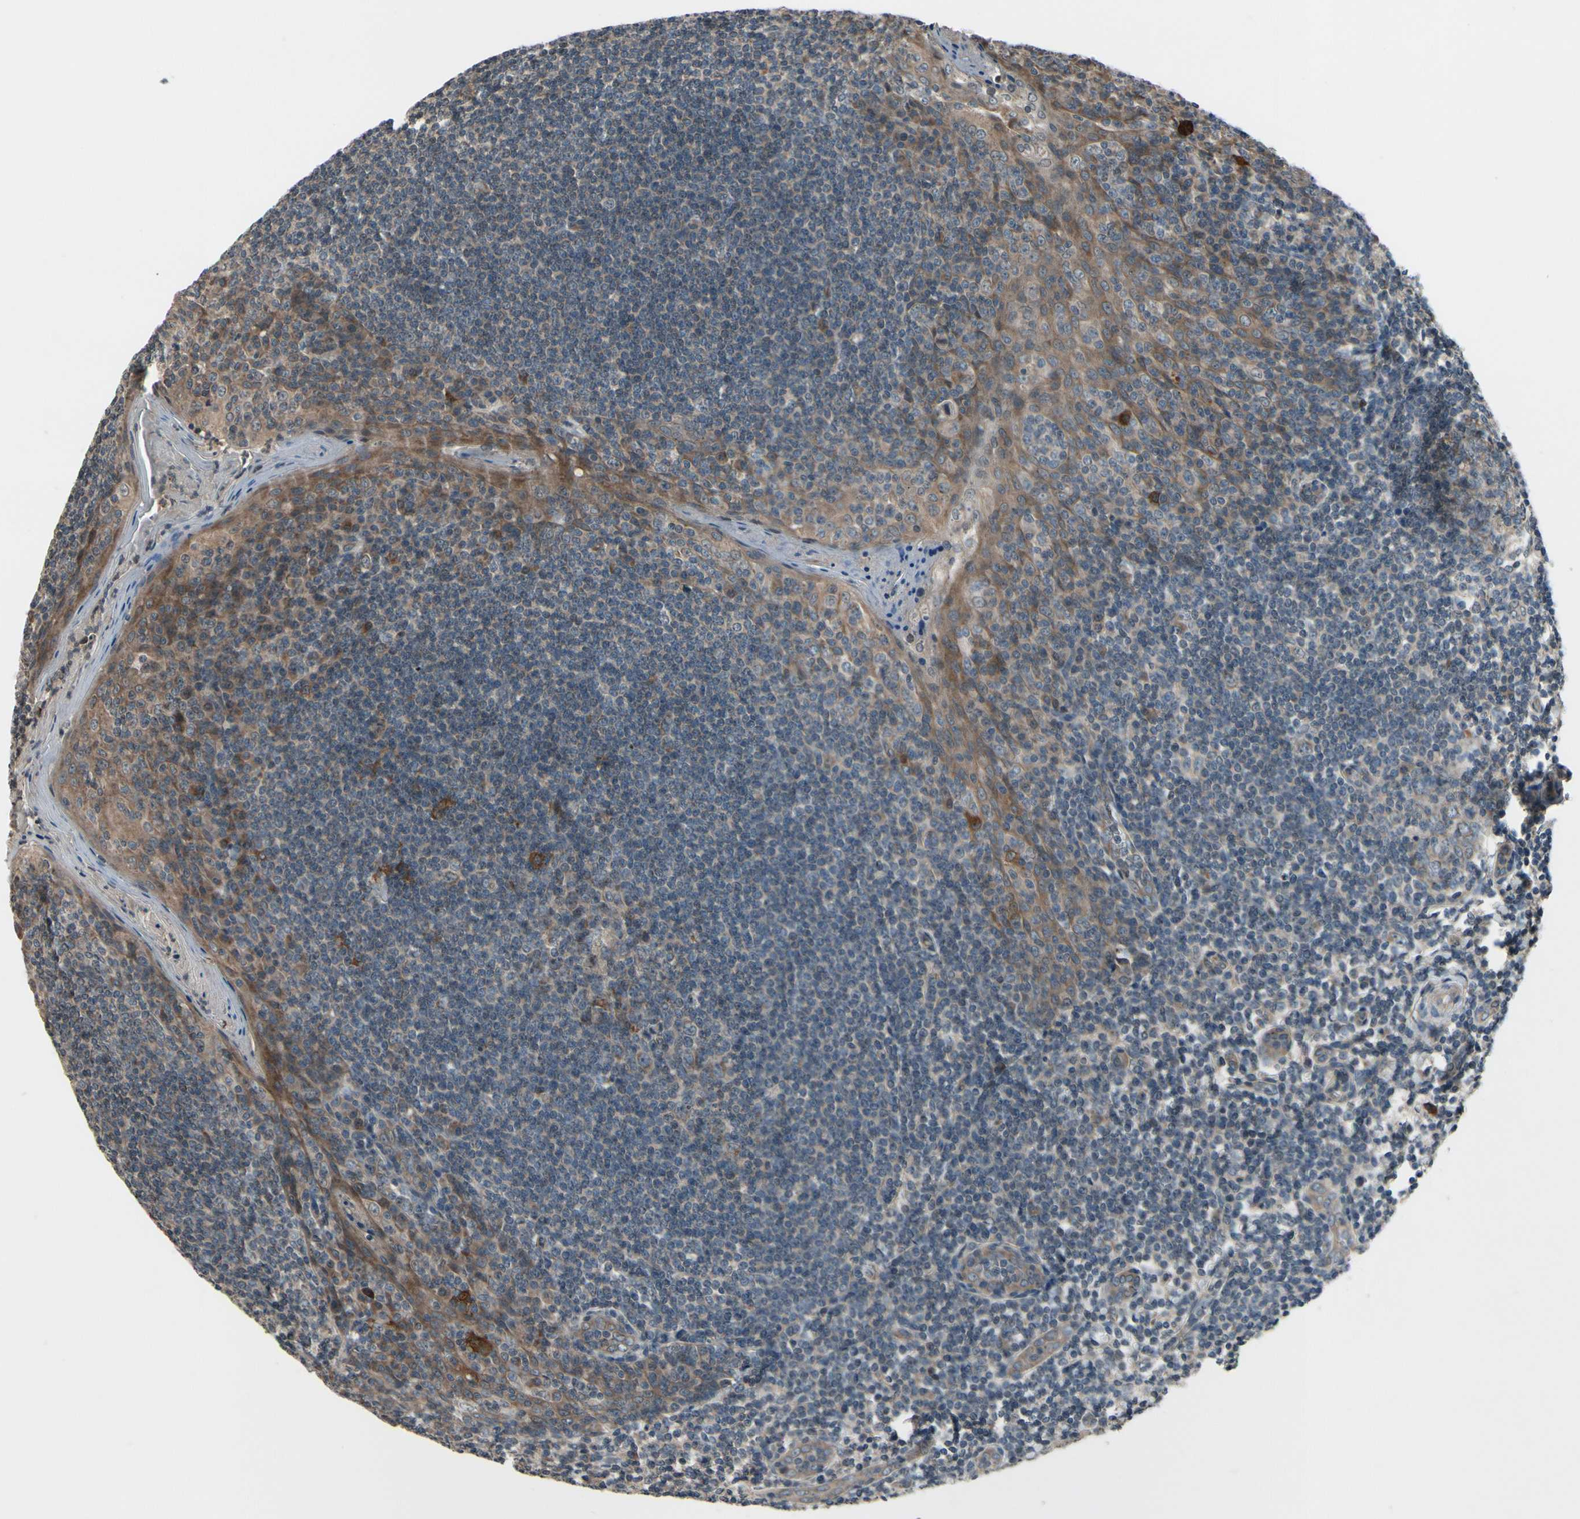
{"staining": {"intensity": "moderate", "quantity": "25%-75%", "location": "cytoplasmic/membranous"}, "tissue": "tonsil", "cell_type": "Germinal center cells", "image_type": "normal", "snomed": [{"axis": "morphology", "description": "Normal tissue, NOS"}, {"axis": "topography", "description": "Tonsil"}], "caption": "DAB immunohistochemical staining of normal human tonsil reveals moderate cytoplasmic/membranous protein expression in about 25%-75% of germinal center cells. (DAB (3,3'-diaminobenzidine) IHC, brown staining for protein, blue staining for nuclei).", "gene": "MBTPS2", "patient": {"sex": "male", "age": 31}}